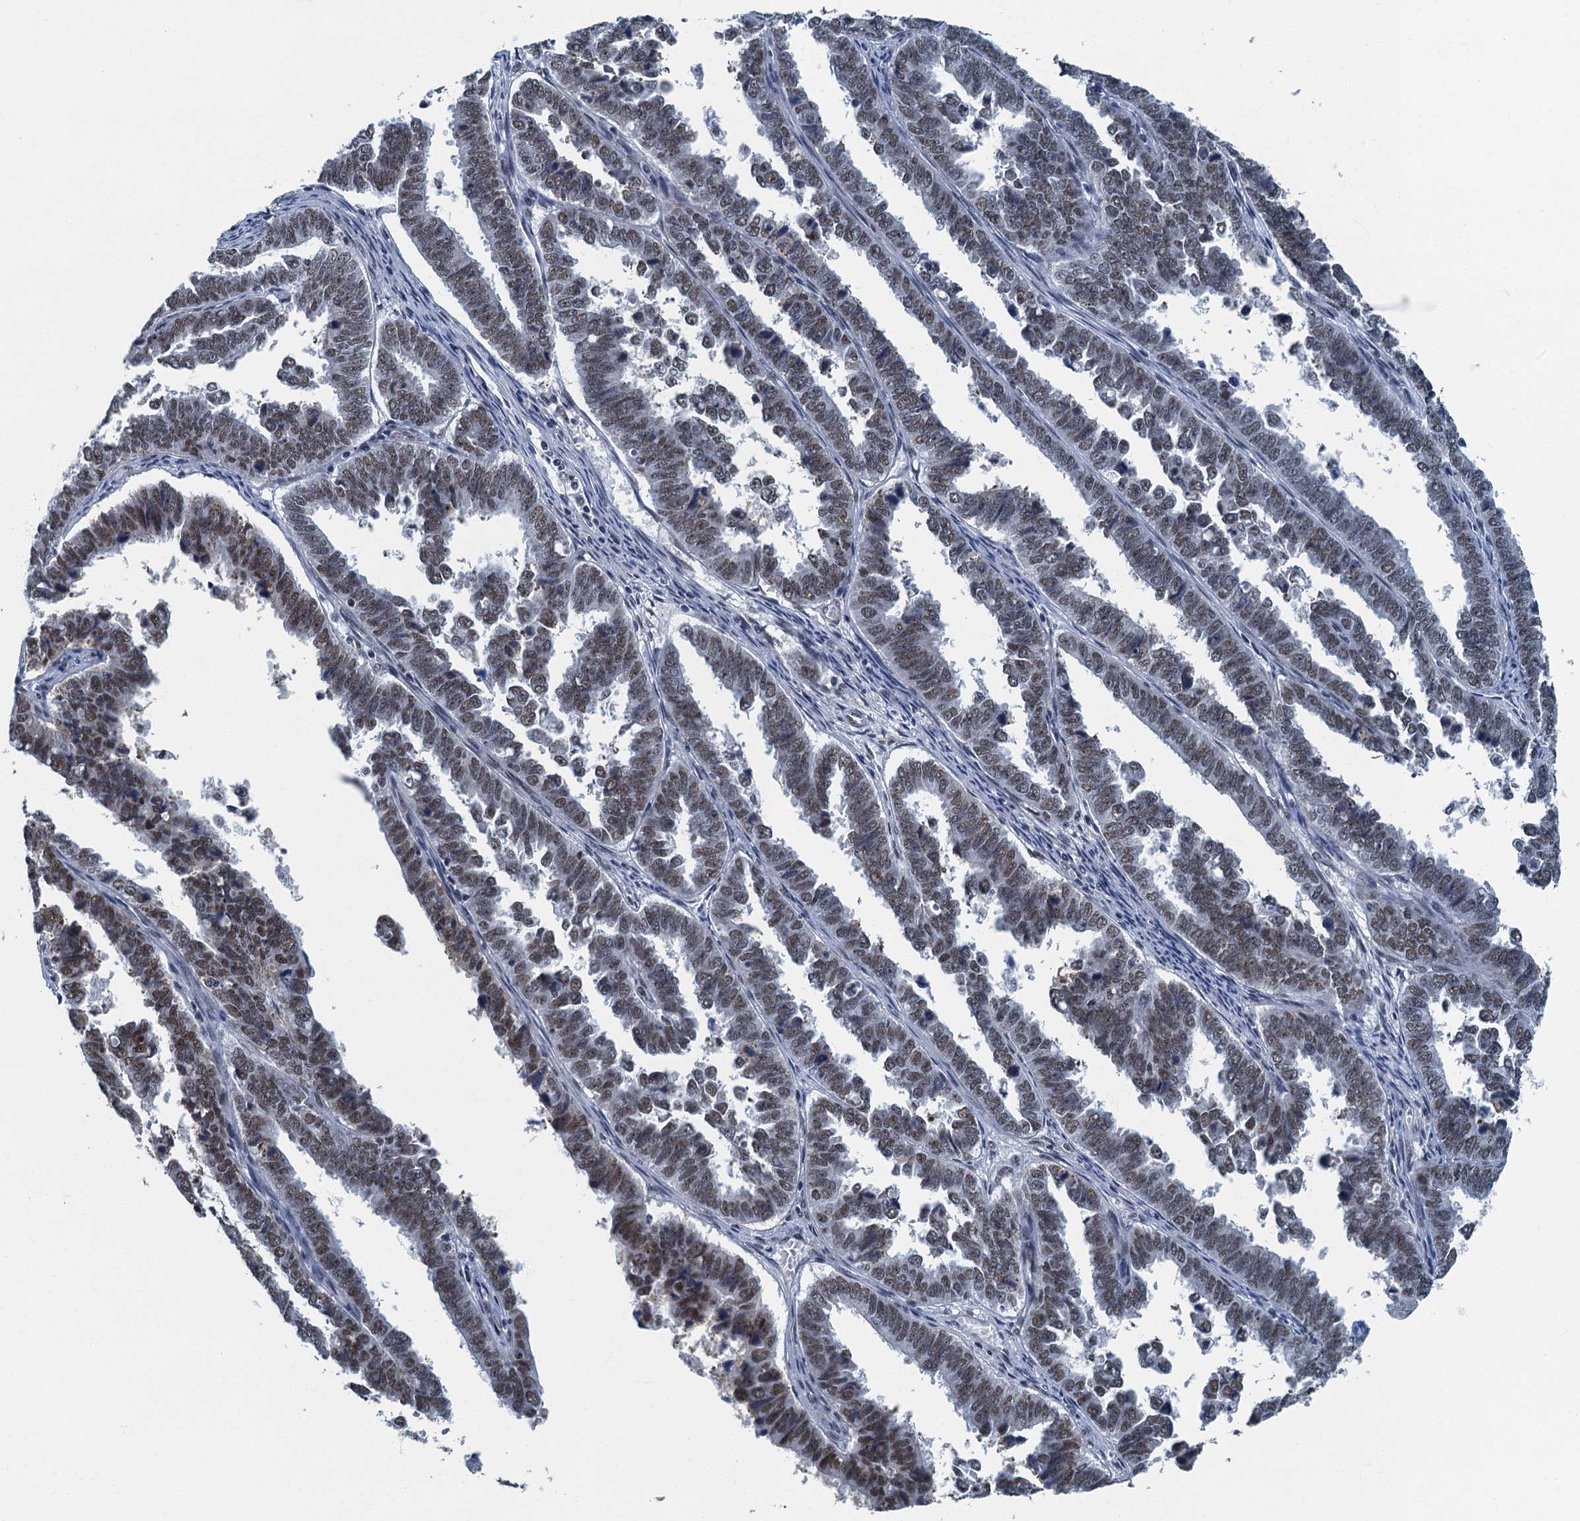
{"staining": {"intensity": "moderate", "quantity": ">75%", "location": "nuclear"}, "tissue": "endometrial cancer", "cell_type": "Tumor cells", "image_type": "cancer", "snomed": [{"axis": "morphology", "description": "Adenocarcinoma, NOS"}, {"axis": "topography", "description": "Endometrium"}], "caption": "The photomicrograph reveals immunohistochemical staining of adenocarcinoma (endometrial). There is moderate nuclear staining is identified in about >75% of tumor cells.", "gene": "GADL1", "patient": {"sex": "female", "age": 75}}